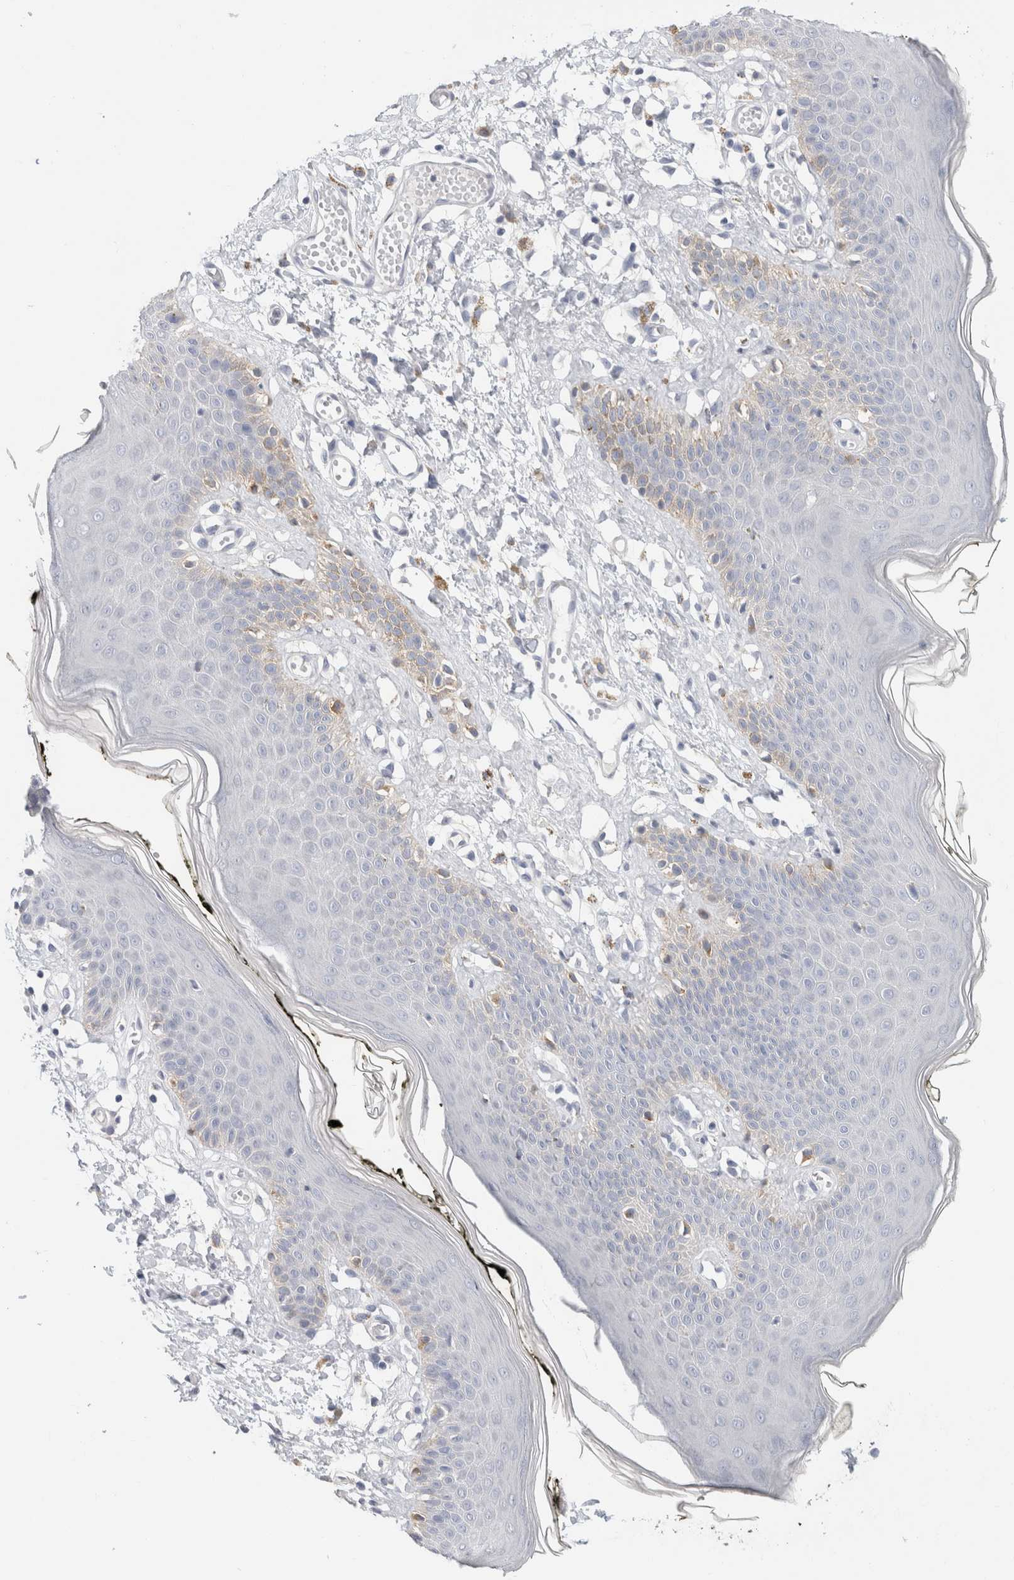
{"staining": {"intensity": "weak", "quantity": "<25%", "location": "cytoplasmic/membranous"}, "tissue": "skin", "cell_type": "Epidermal cells", "image_type": "normal", "snomed": [{"axis": "morphology", "description": "Normal tissue, NOS"}, {"axis": "morphology", "description": "Inflammation, NOS"}, {"axis": "topography", "description": "Vulva"}], "caption": "Normal skin was stained to show a protein in brown. There is no significant positivity in epidermal cells.", "gene": "BCAN", "patient": {"sex": "female", "age": 84}}